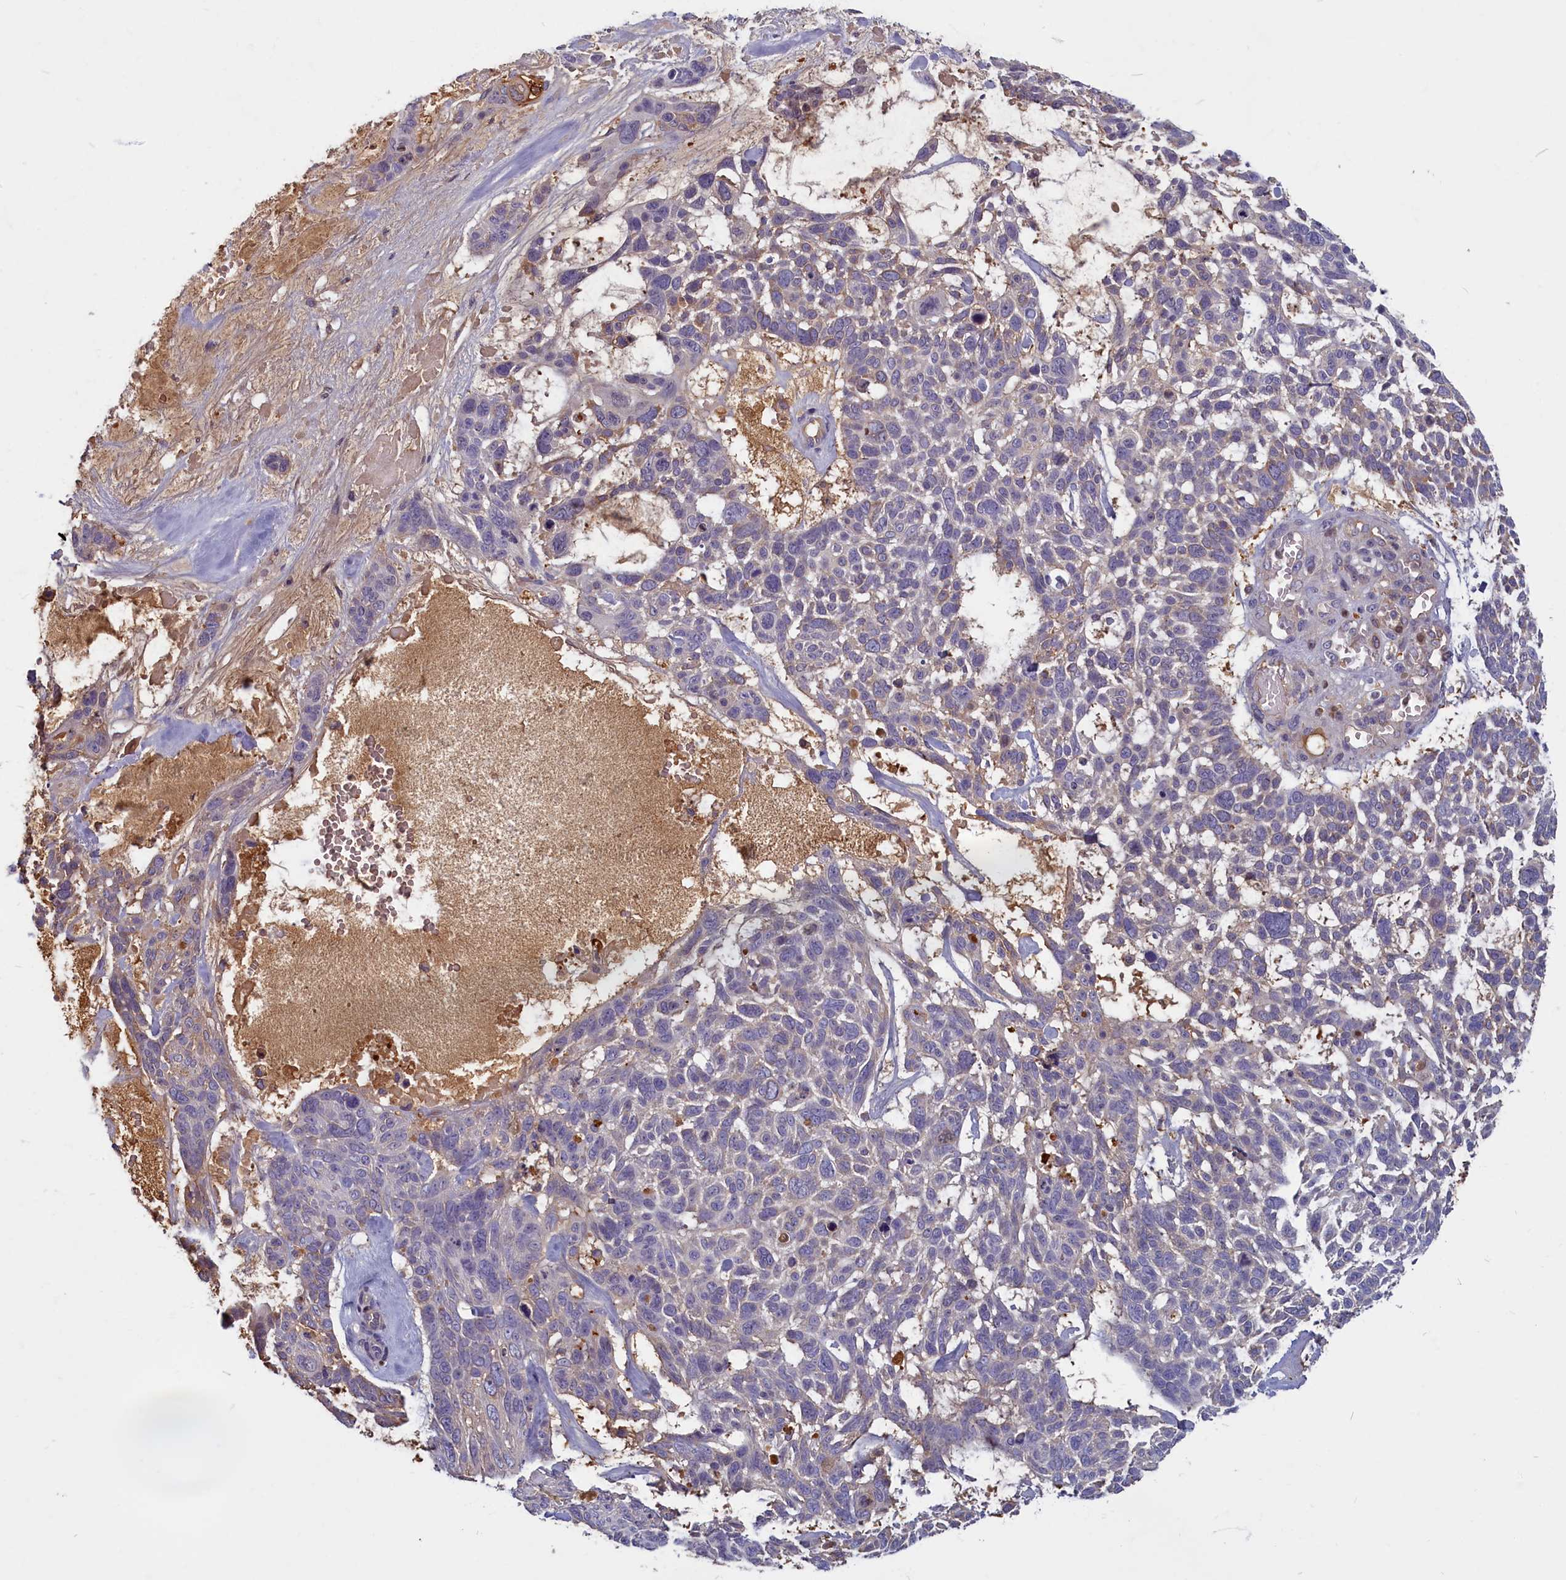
{"staining": {"intensity": "weak", "quantity": "<25%", "location": "cytoplasmic/membranous"}, "tissue": "skin cancer", "cell_type": "Tumor cells", "image_type": "cancer", "snomed": [{"axis": "morphology", "description": "Basal cell carcinoma"}, {"axis": "topography", "description": "Skin"}], "caption": "Skin basal cell carcinoma was stained to show a protein in brown. There is no significant staining in tumor cells.", "gene": "SV2C", "patient": {"sex": "male", "age": 88}}